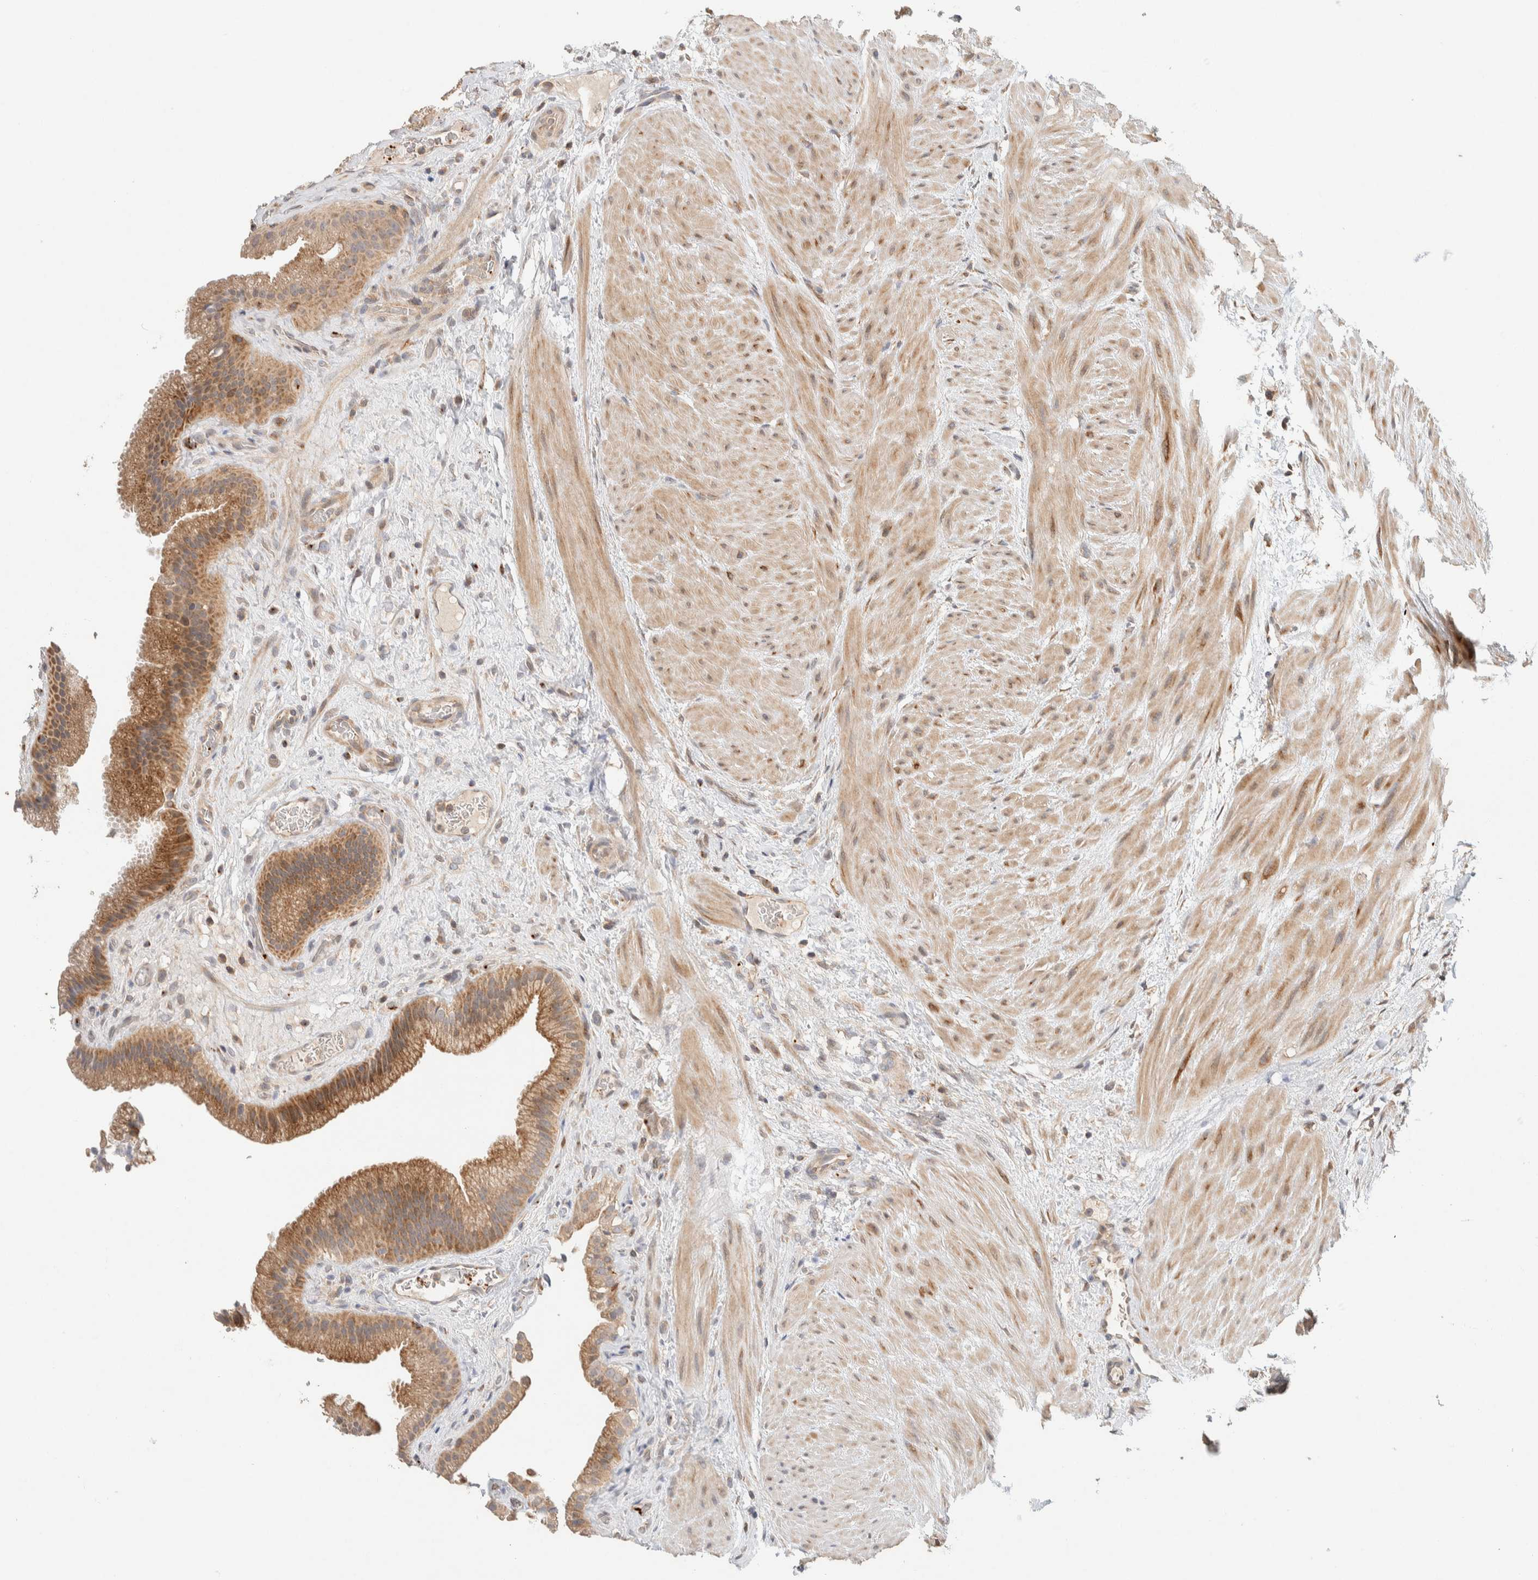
{"staining": {"intensity": "moderate", "quantity": ">75%", "location": "cytoplasmic/membranous"}, "tissue": "gallbladder", "cell_type": "Glandular cells", "image_type": "normal", "snomed": [{"axis": "morphology", "description": "Normal tissue, NOS"}, {"axis": "topography", "description": "Gallbladder"}], "caption": "An immunohistochemistry histopathology image of unremarkable tissue is shown. Protein staining in brown shows moderate cytoplasmic/membranous positivity in gallbladder within glandular cells.", "gene": "KIF9", "patient": {"sex": "male", "age": 49}}